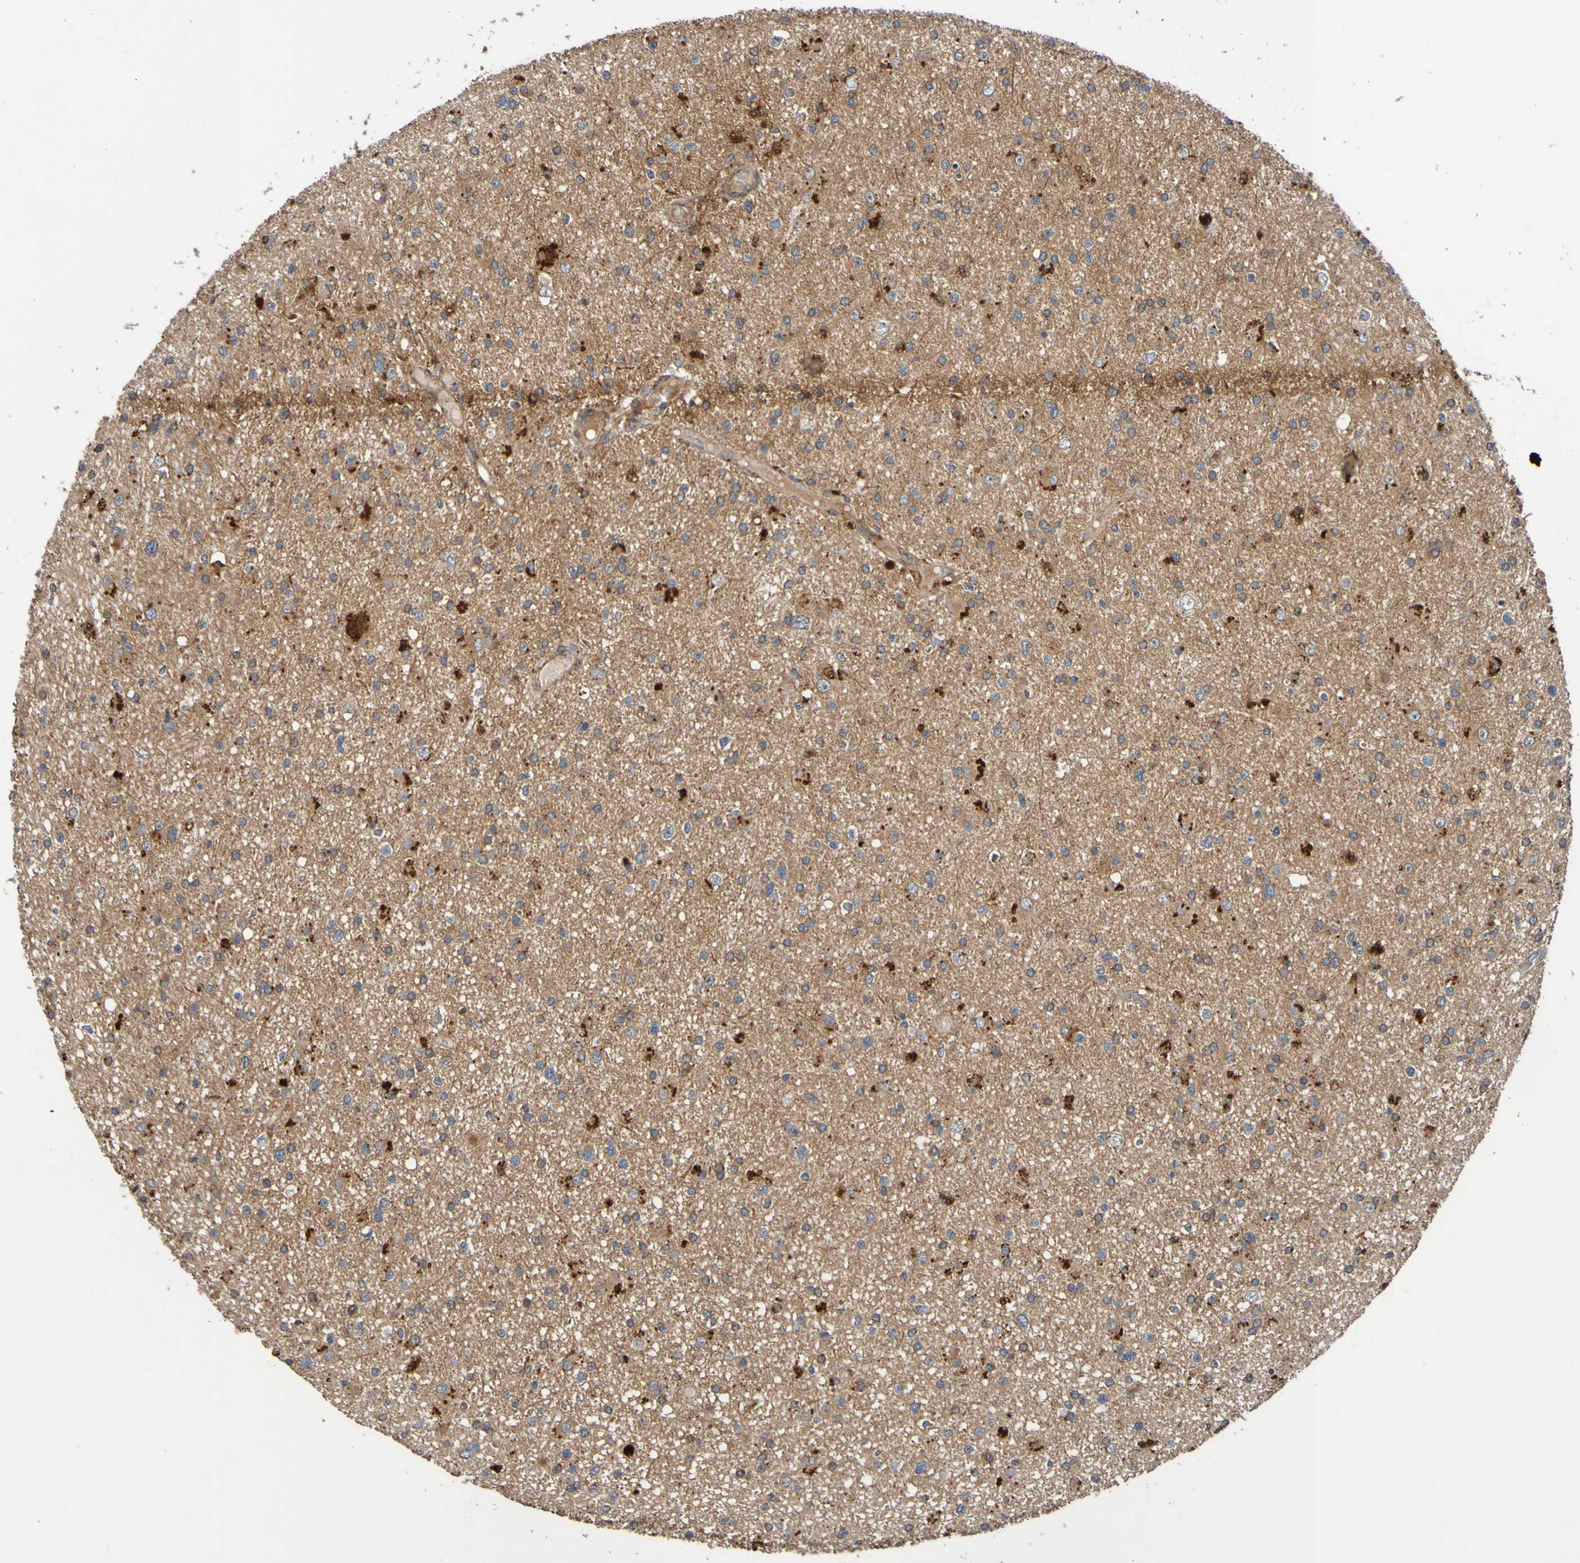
{"staining": {"intensity": "moderate", "quantity": "25%-75%", "location": "cytoplasmic/membranous"}, "tissue": "glioma", "cell_type": "Tumor cells", "image_type": "cancer", "snomed": [{"axis": "morphology", "description": "Glioma, malignant, High grade"}, {"axis": "topography", "description": "Brain"}], "caption": "The immunohistochemical stain shows moderate cytoplasmic/membranous expression in tumor cells of glioma tissue.", "gene": "UCN", "patient": {"sex": "male", "age": 33}}